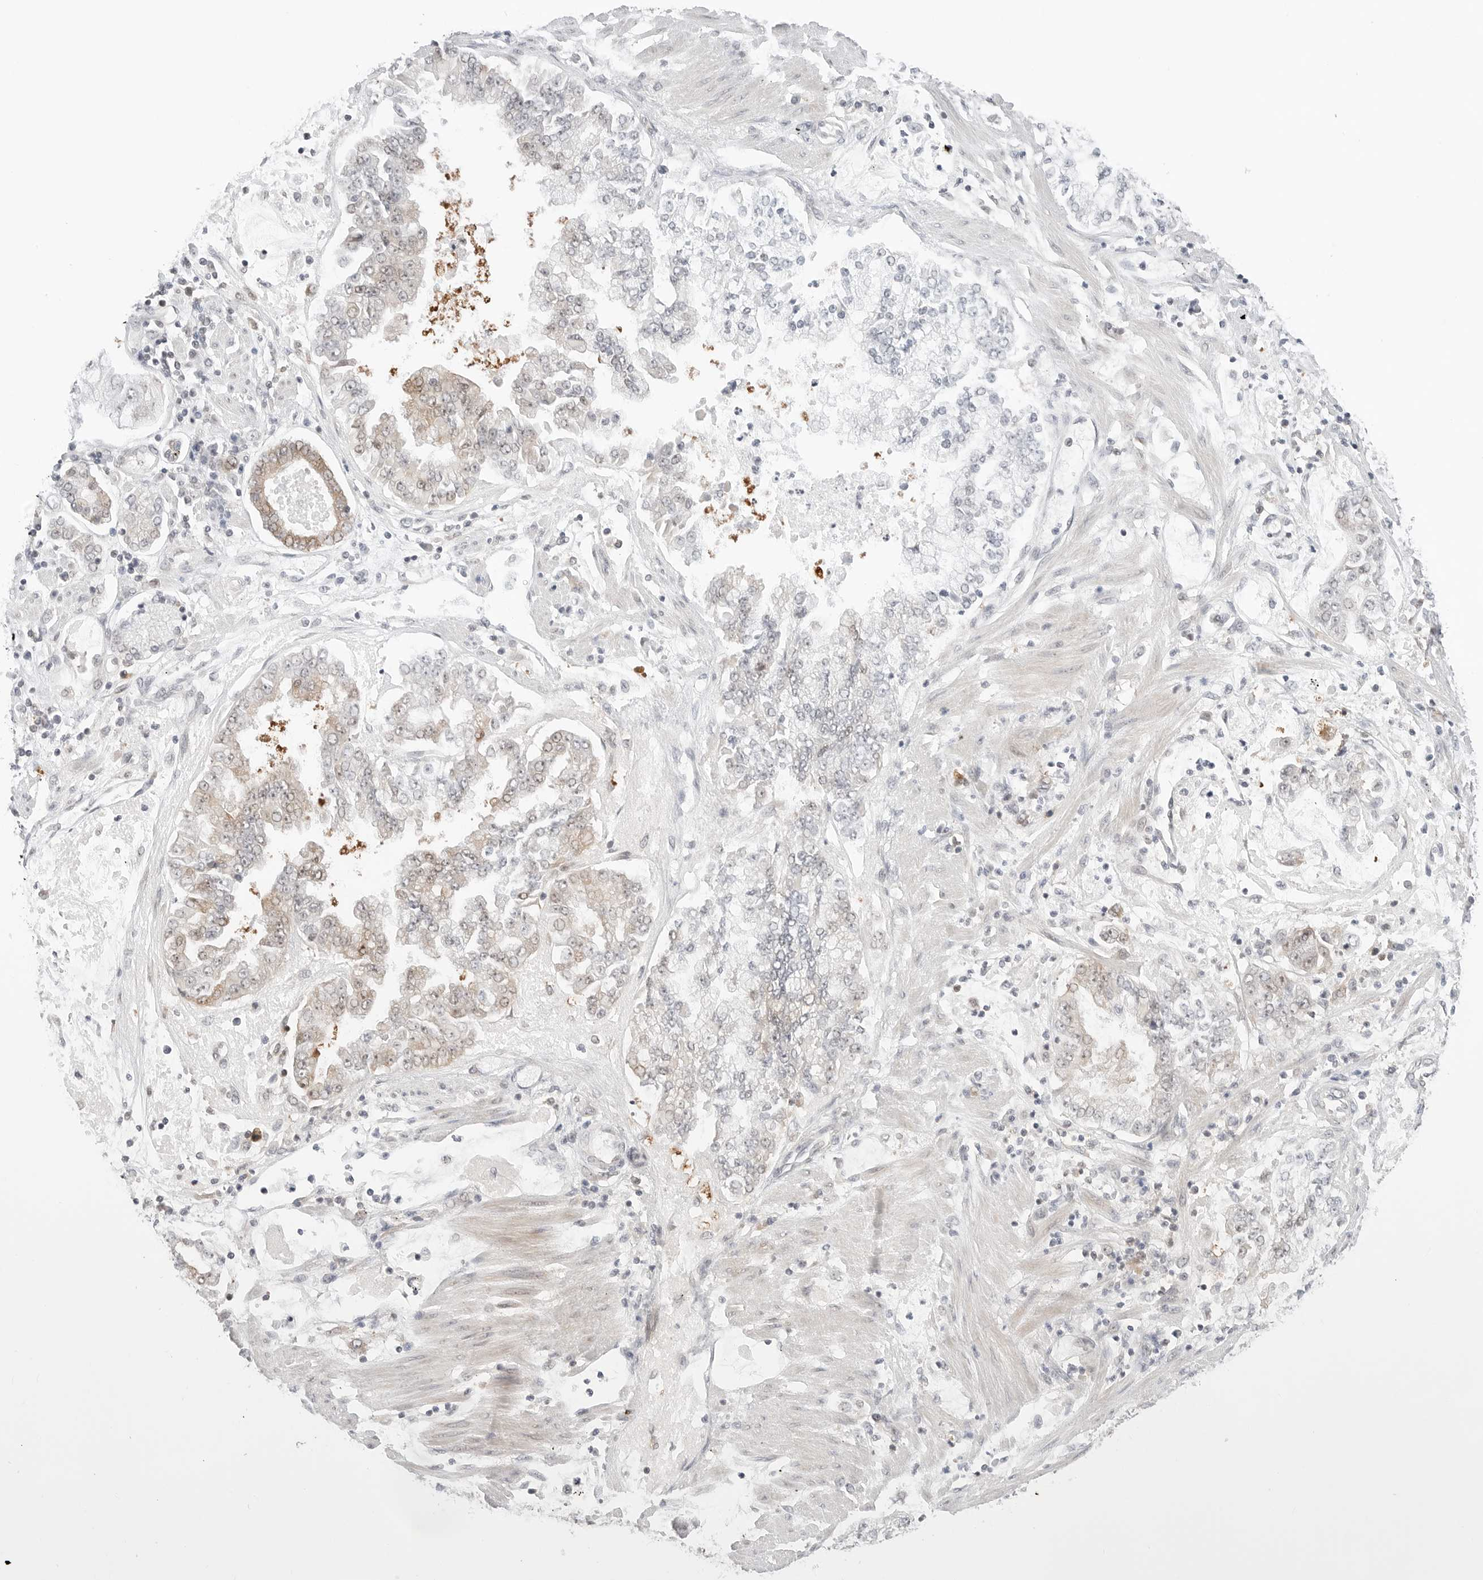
{"staining": {"intensity": "moderate", "quantity": "<25%", "location": "cytoplasmic/membranous"}, "tissue": "stomach cancer", "cell_type": "Tumor cells", "image_type": "cancer", "snomed": [{"axis": "morphology", "description": "Adenocarcinoma, NOS"}, {"axis": "topography", "description": "Stomach"}], "caption": "This image demonstrates IHC staining of human adenocarcinoma (stomach), with low moderate cytoplasmic/membranous expression in about <25% of tumor cells.", "gene": "NUDC", "patient": {"sex": "male", "age": 76}}